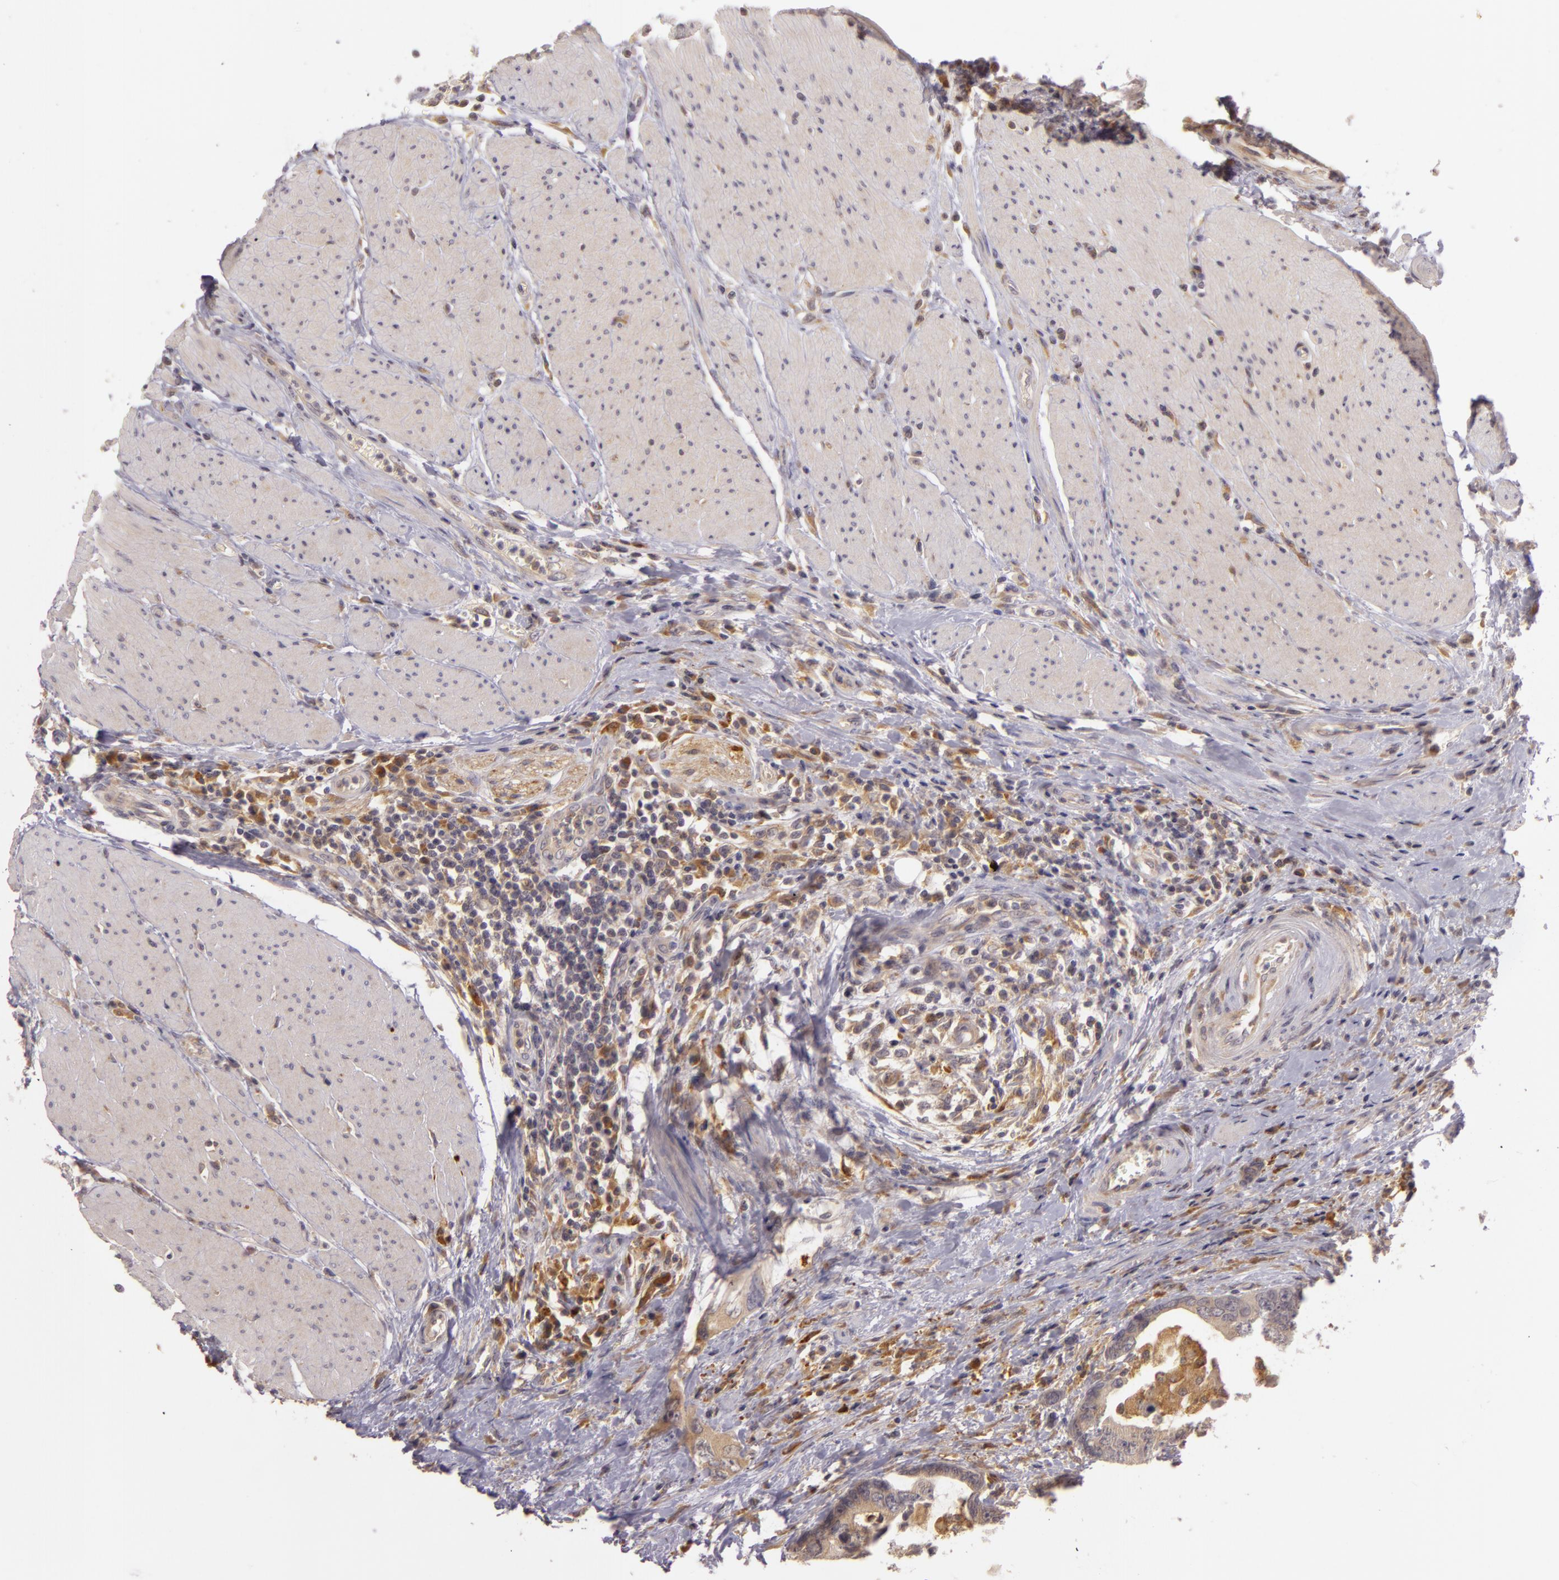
{"staining": {"intensity": "weak", "quantity": ">75%", "location": "cytoplasmic/membranous"}, "tissue": "colorectal cancer", "cell_type": "Tumor cells", "image_type": "cancer", "snomed": [{"axis": "morphology", "description": "Adenocarcinoma, NOS"}, {"axis": "topography", "description": "Rectum"}], "caption": "Immunohistochemistry histopathology image of human adenocarcinoma (colorectal) stained for a protein (brown), which exhibits low levels of weak cytoplasmic/membranous staining in about >75% of tumor cells.", "gene": "PPP1R3F", "patient": {"sex": "female", "age": 67}}